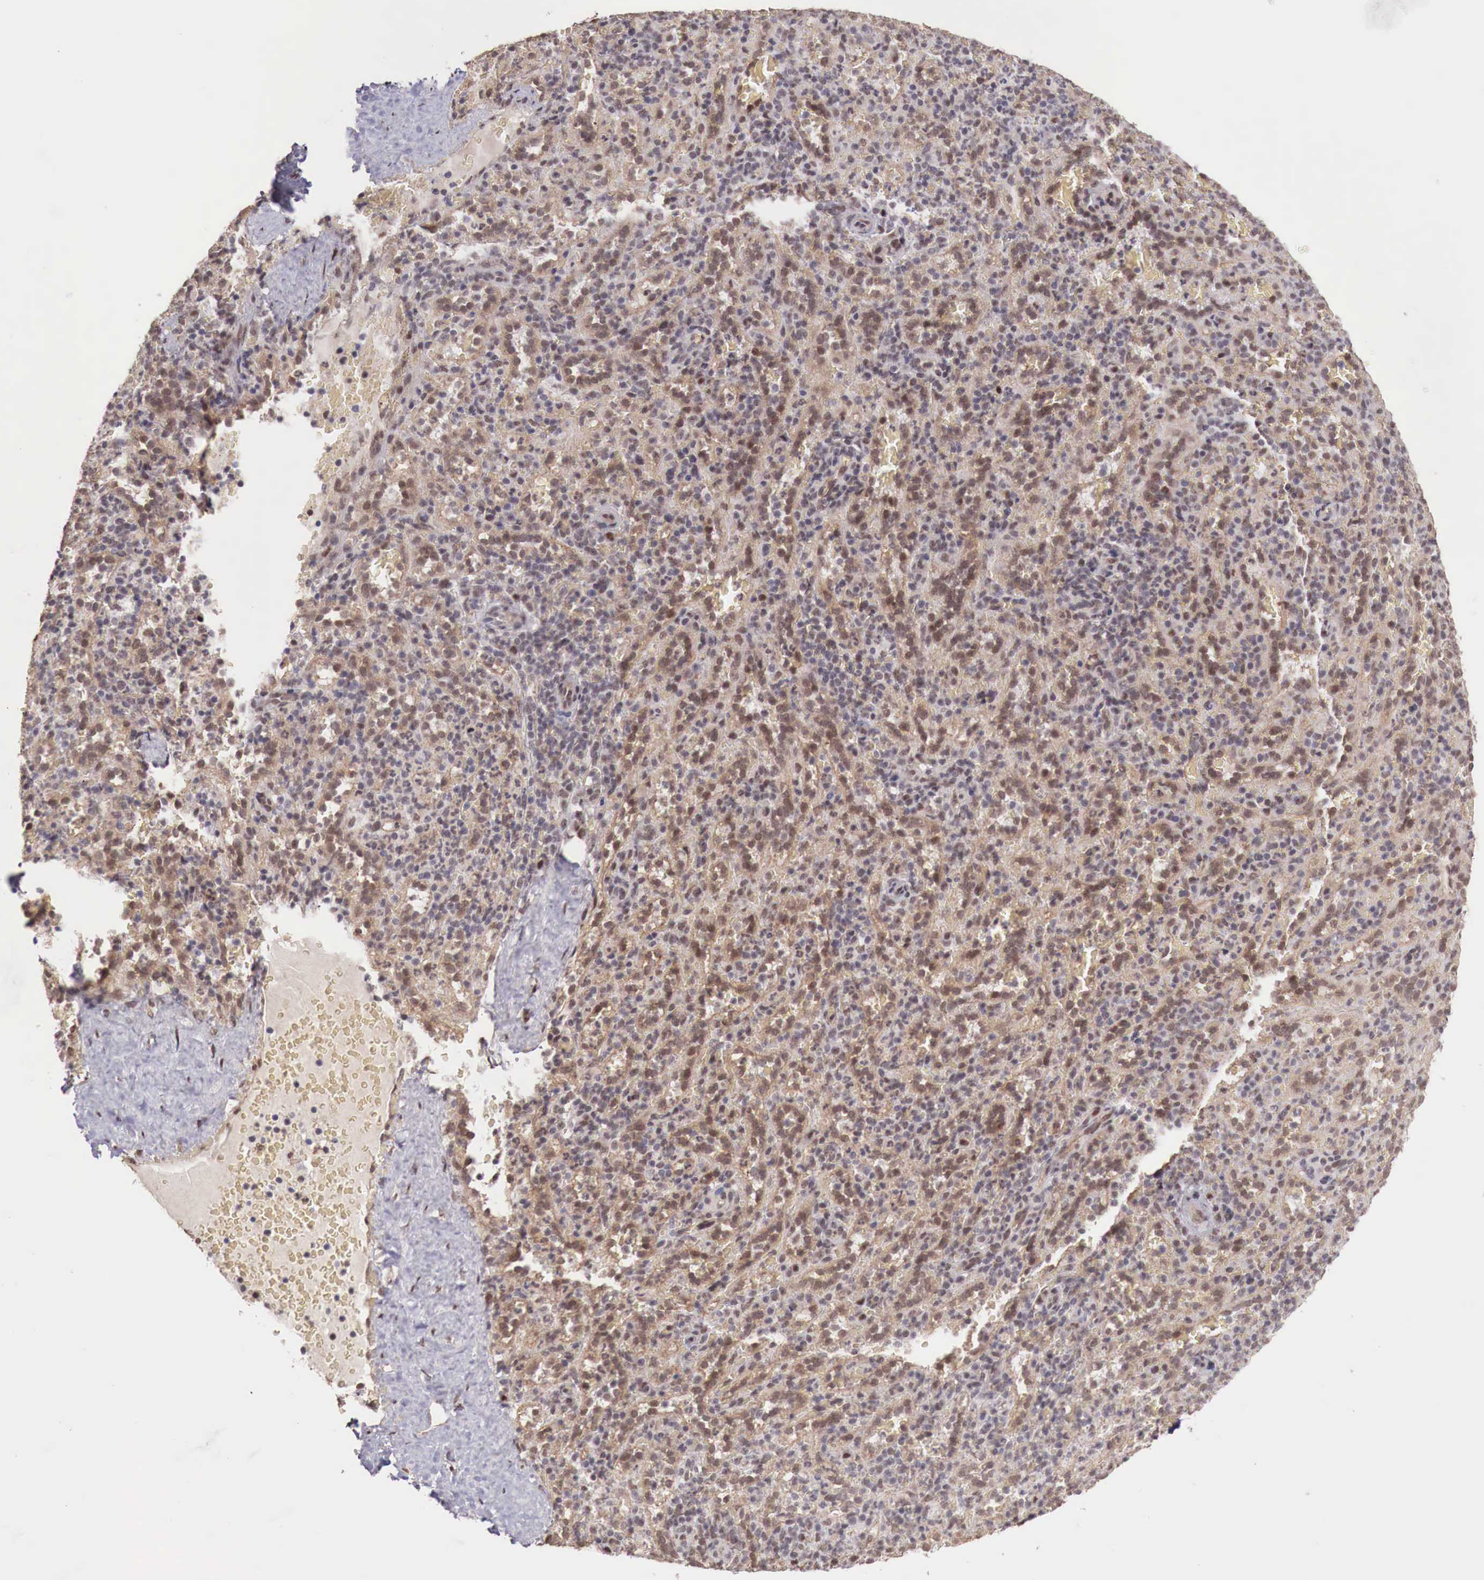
{"staining": {"intensity": "moderate", "quantity": ">75%", "location": "nuclear"}, "tissue": "spleen", "cell_type": "Cells in red pulp", "image_type": "normal", "snomed": [{"axis": "morphology", "description": "Normal tissue, NOS"}, {"axis": "topography", "description": "Spleen"}], "caption": "This photomicrograph displays immunohistochemistry (IHC) staining of normal spleen, with medium moderate nuclear expression in approximately >75% of cells in red pulp.", "gene": "FOXP2", "patient": {"sex": "female", "age": 21}}